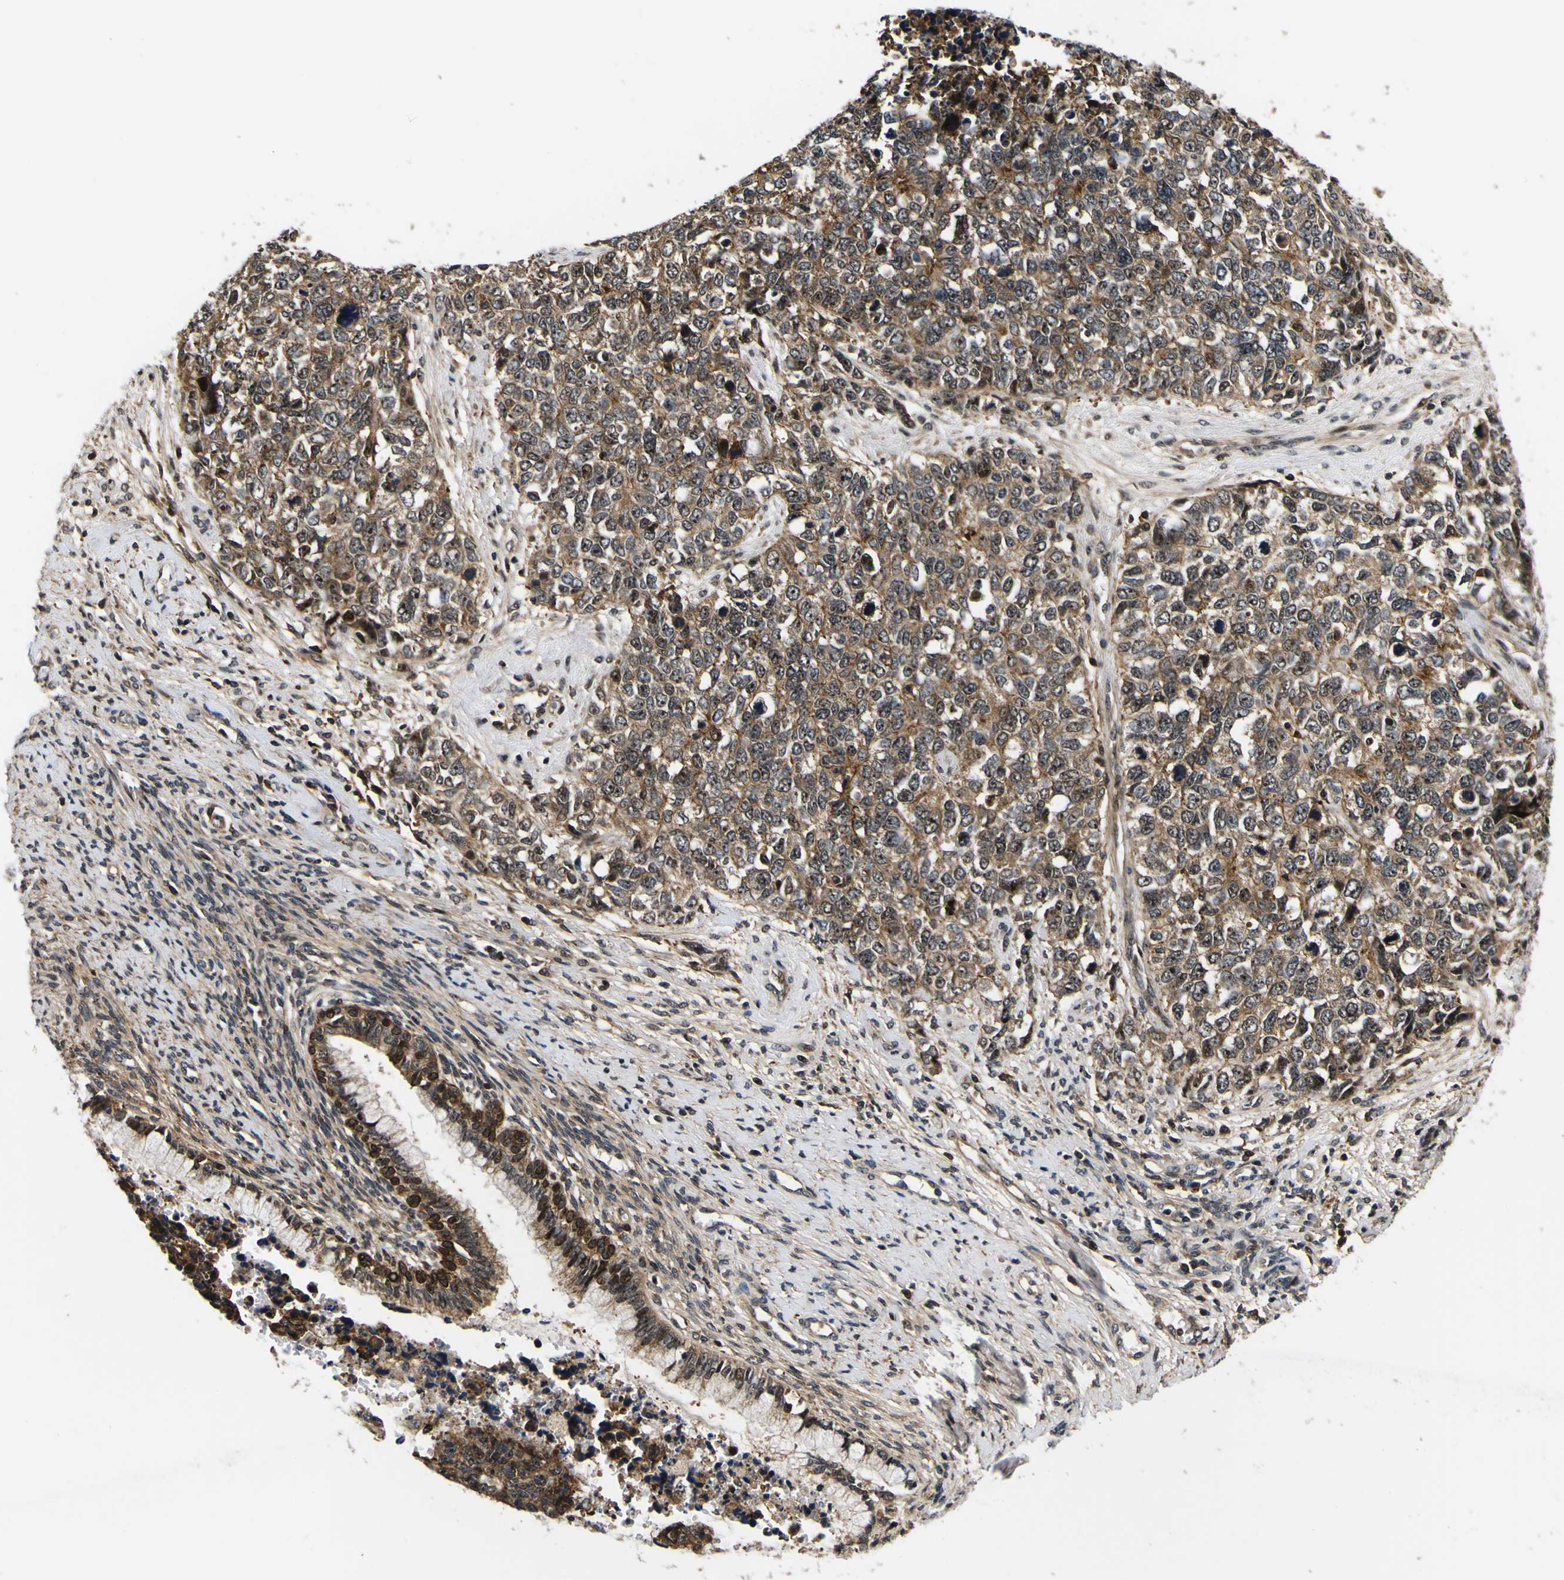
{"staining": {"intensity": "moderate", "quantity": ">75%", "location": "cytoplasmic/membranous"}, "tissue": "cervical cancer", "cell_type": "Tumor cells", "image_type": "cancer", "snomed": [{"axis": "morphology", "description": "Squamous cell carcinoma, NOS"}, {"axis": "topography", "description": "Cervix"}], "caption": "IHC micrograph of human cervical cancer stained for a protein (brown), which demonstrates medium levels of moderate cytoplasmic/membranous positivity in approximately >75% of tumor cells.", "gene": "LRP4", "patient": {"sex": "female", "age": 63}}